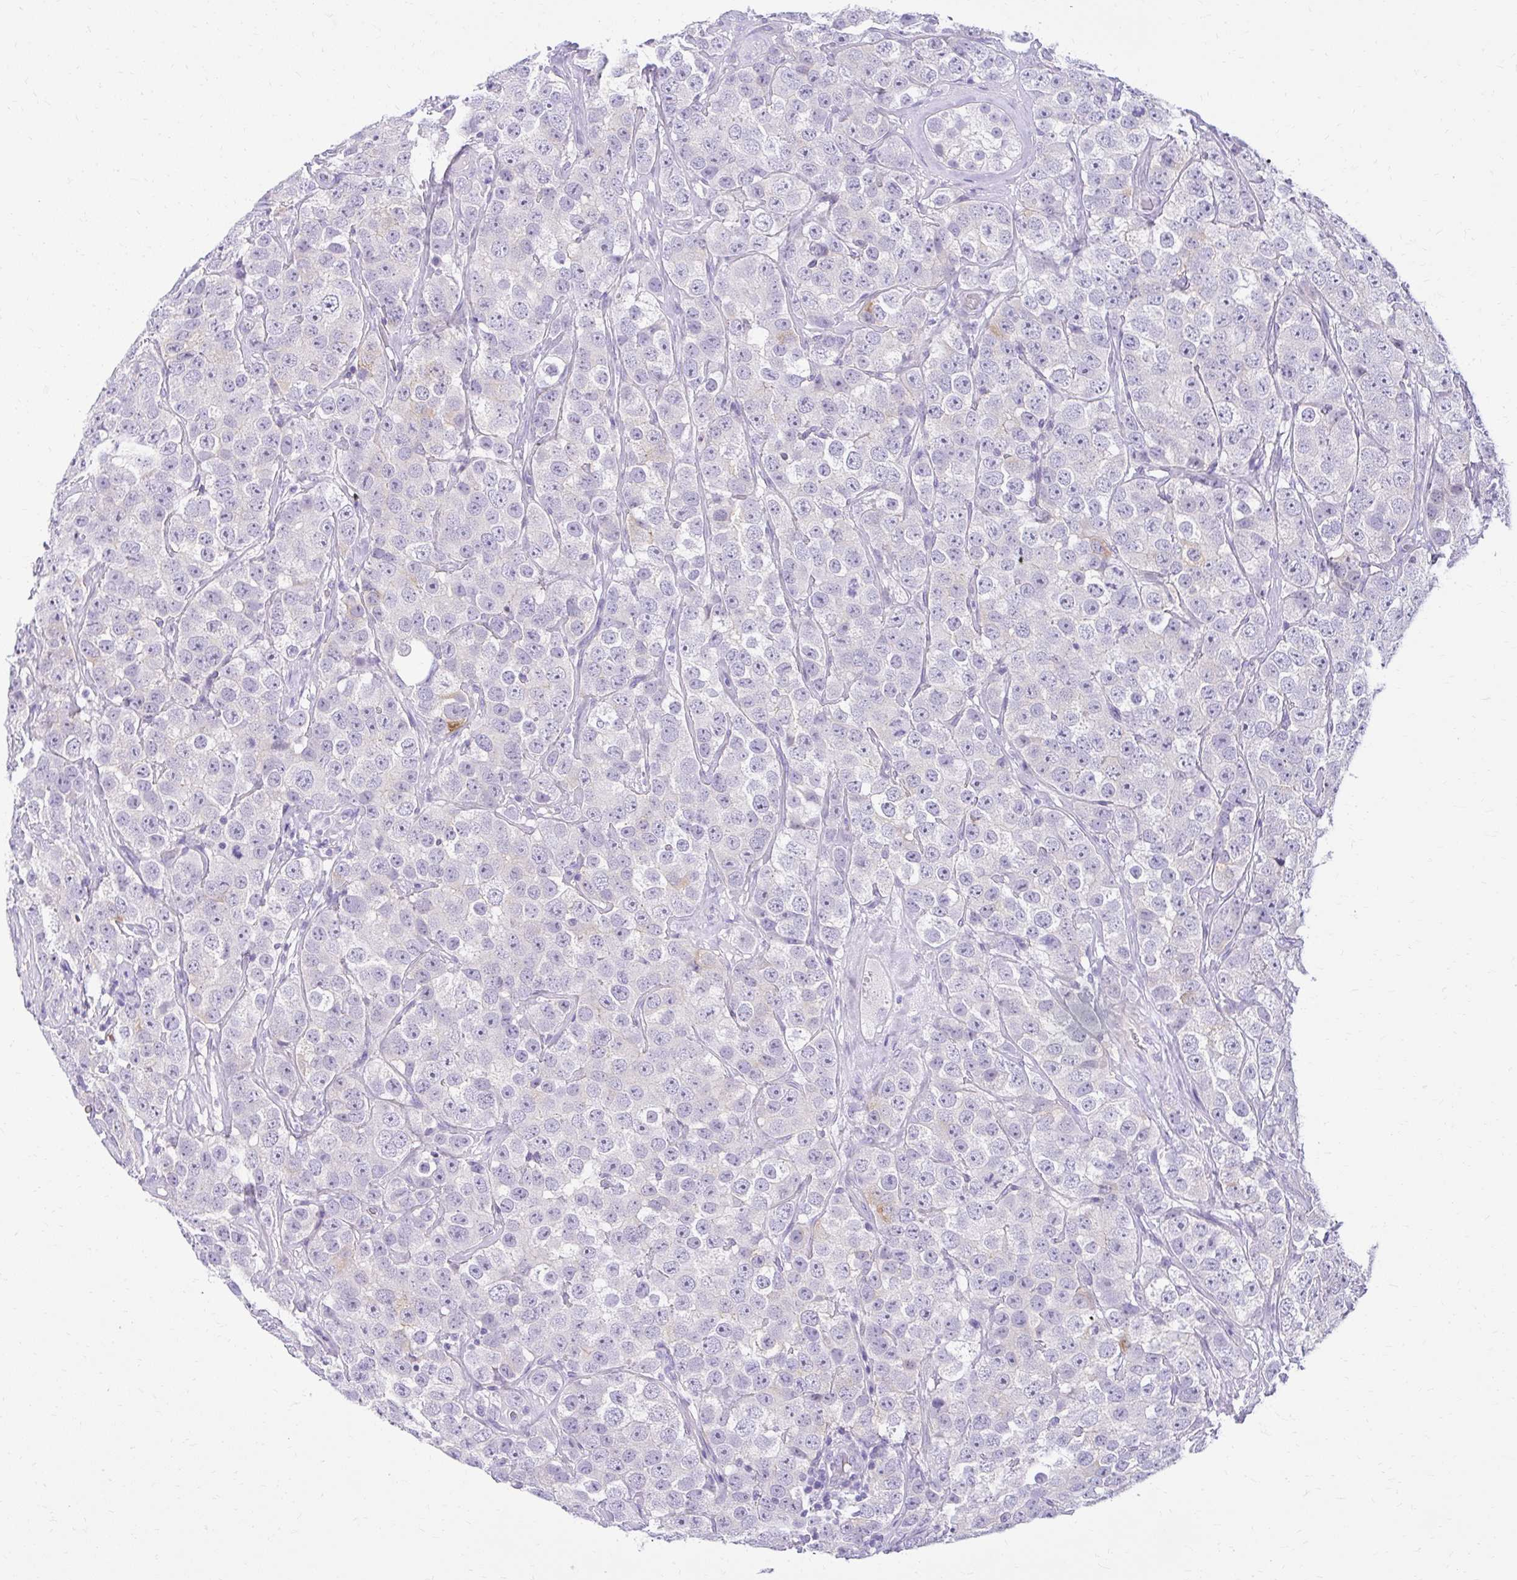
{"staining": {"intensity": "negative", "quantity": "none", "location": "none"}, "tissue": "testis cancer", "cell_type": "Tumor cells", "image_type": "cancer", "snomed": [{"axis": "morphology", "description": "Seminoma, NOS"}, {"axis": "topography", "description": "Testis"}], "caption": "A micrograph of testis cancer stained for a protein exhibits no brown staining in tumor cells.", "gene": "PRAP1", "patient": {"sex": "male", "age": 28}}